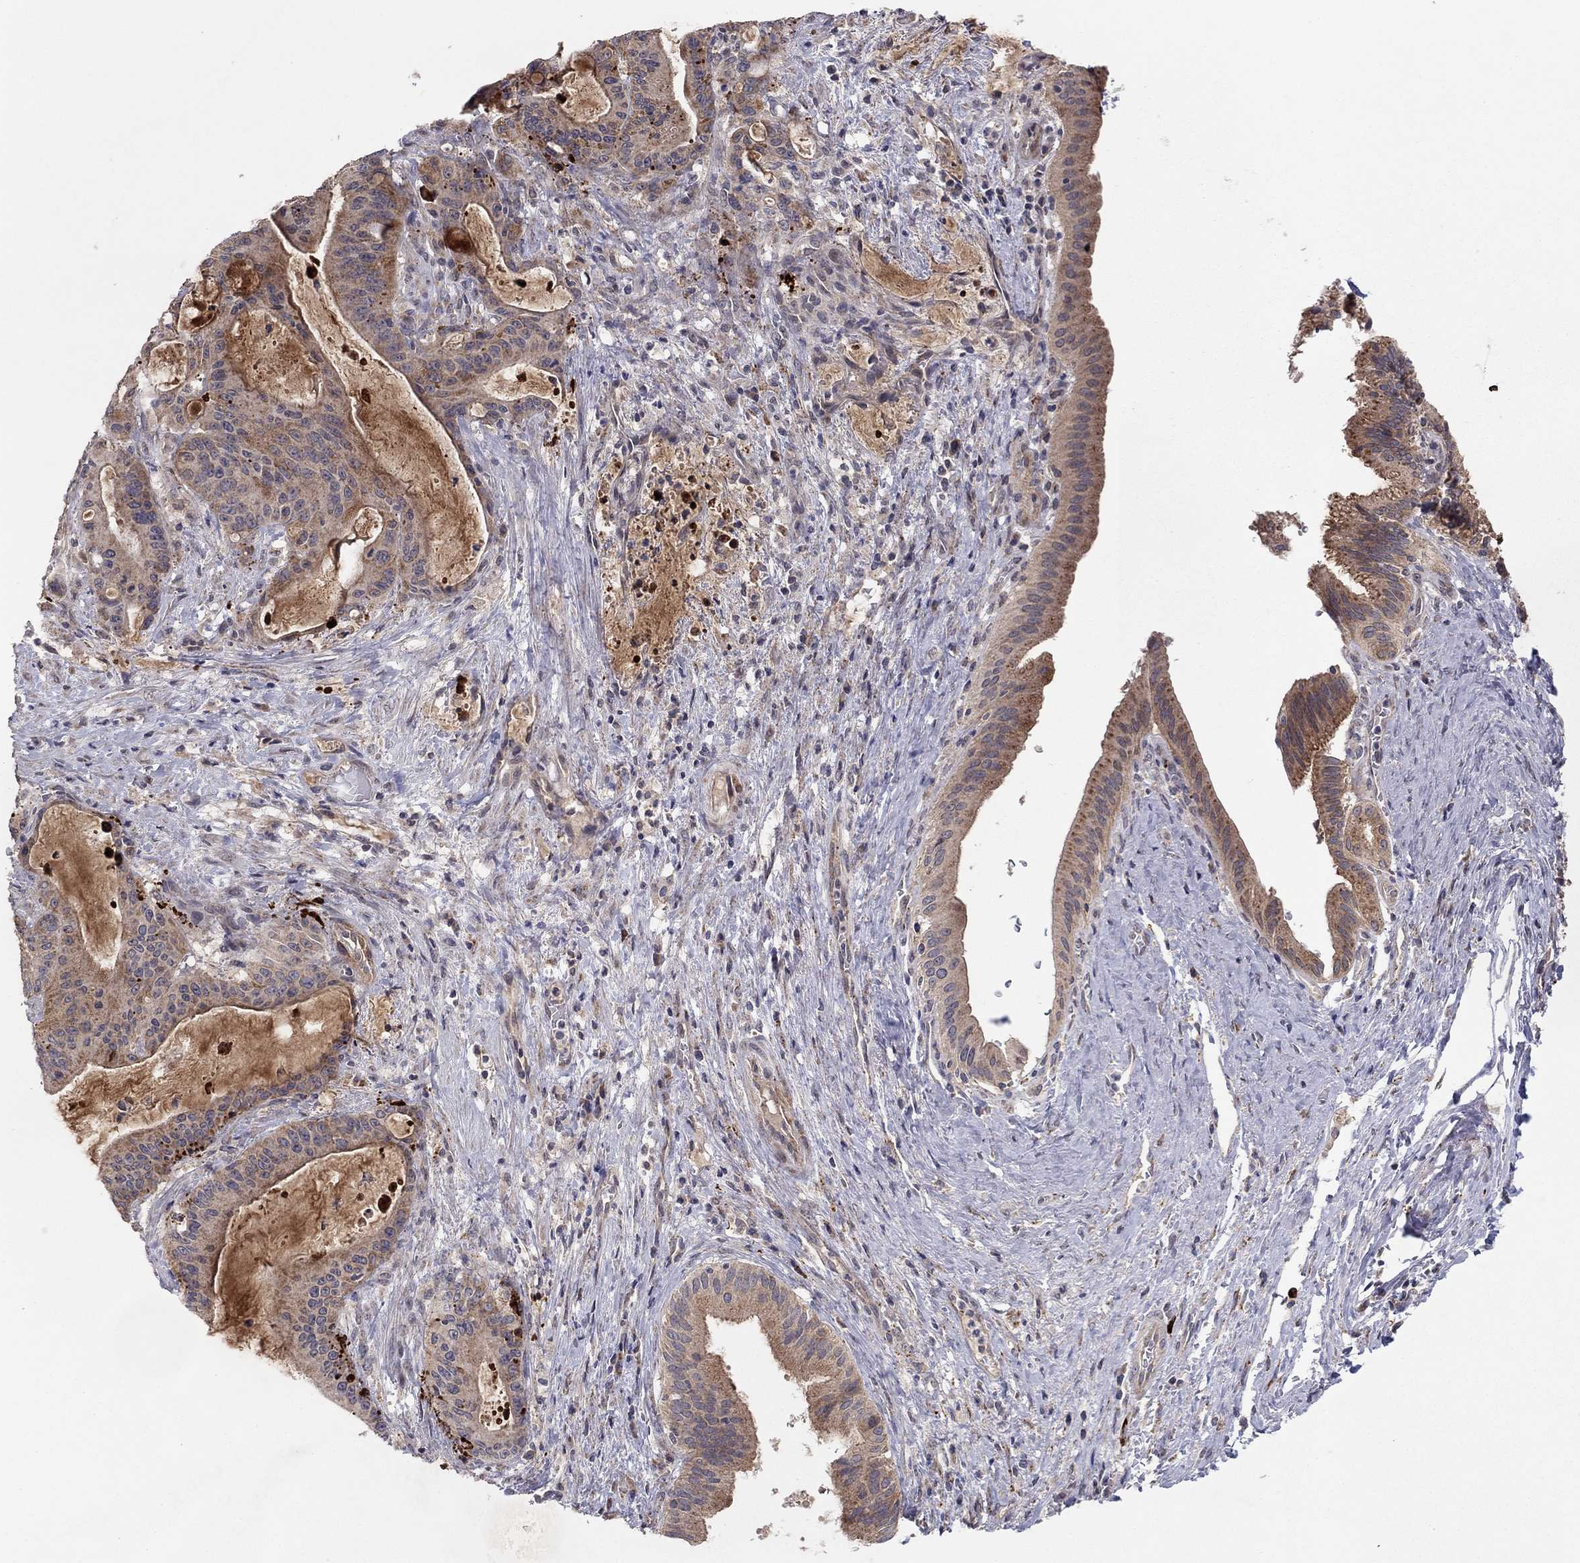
{"staining": {"intensity": "moderate", "quantity": "25%-75%", "location": "cytoplasmic/membranous"}, "tissue": "liver cancer", "cell_type": "Tumor cells", "image_type": "cancer", "snomed": [{"axis": "morphology", "description": "Cholangiocarcinoma"}, {"axis": "topography", "description": "Liver"}], "caption": "Human liver cholangiocarcinoma stained with a brown dye demonstrates moderate cytoplasmic/membranous positive staining in about 25%-75% of tumor cells.", "gene": "CRACDL", "patient": {"sex": "female", "age": 73}}